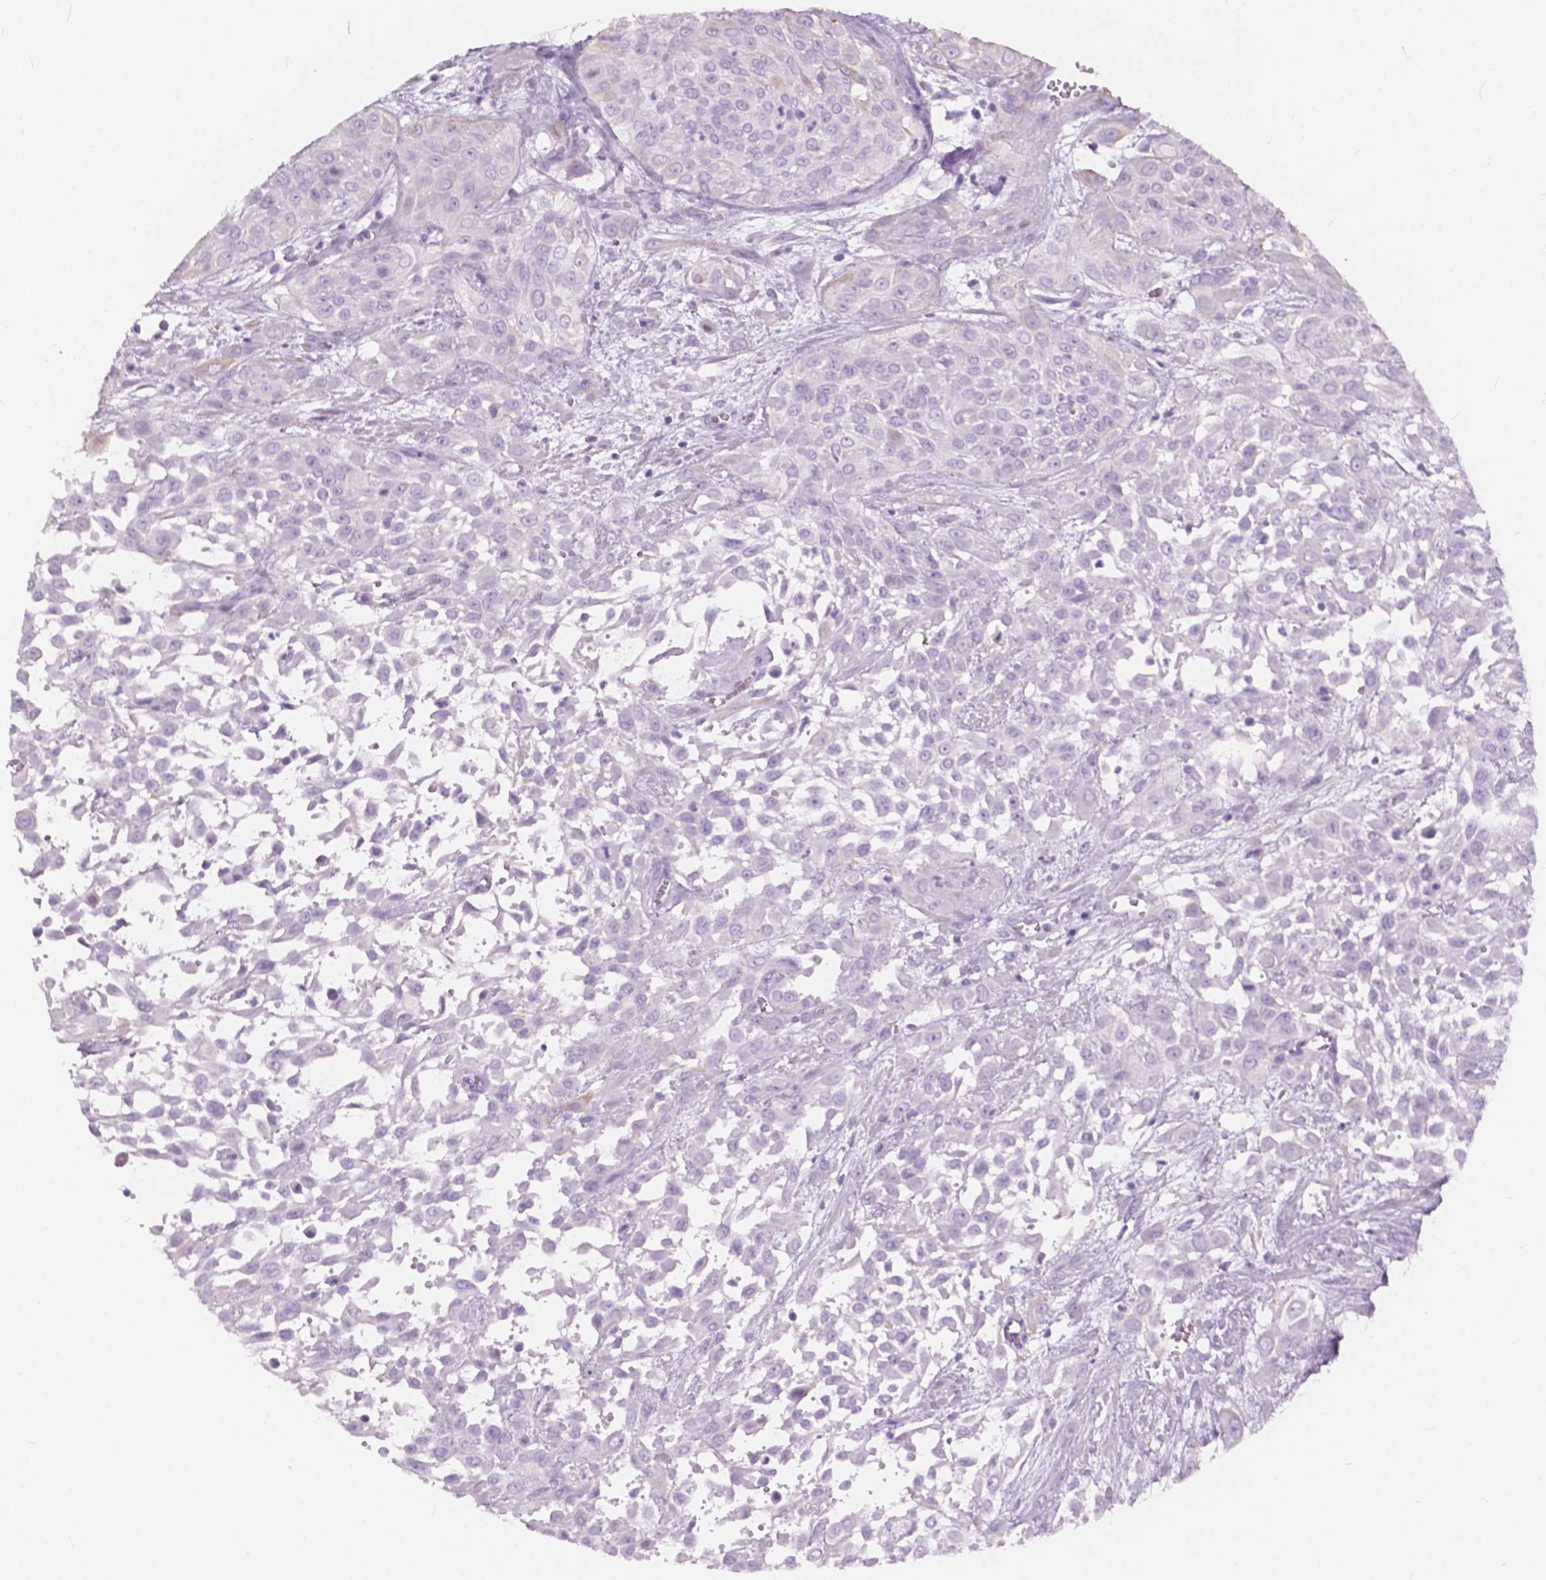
{"staining": {"intensity": "negative", "quantity": "none", "location": "none"}, "tissue": "urothelial cancer", "cell_type": "Tumor cells", "image_type": "cancer", "snomed": [{"axis": "morphology", "description": "Urothelial carcinoma, High grade"}, {"axis": "topography", "description": "Urinary bladder"}], "caption": "IHC image of human high-grade urothelial carcinoma stained for a protein (brown), which exhibits no expression in tumor cells. (IHC, brightfield microscopy, high magnification).", "gene": "FXYD2", "patient": {"sex": "male", "age": 57}}